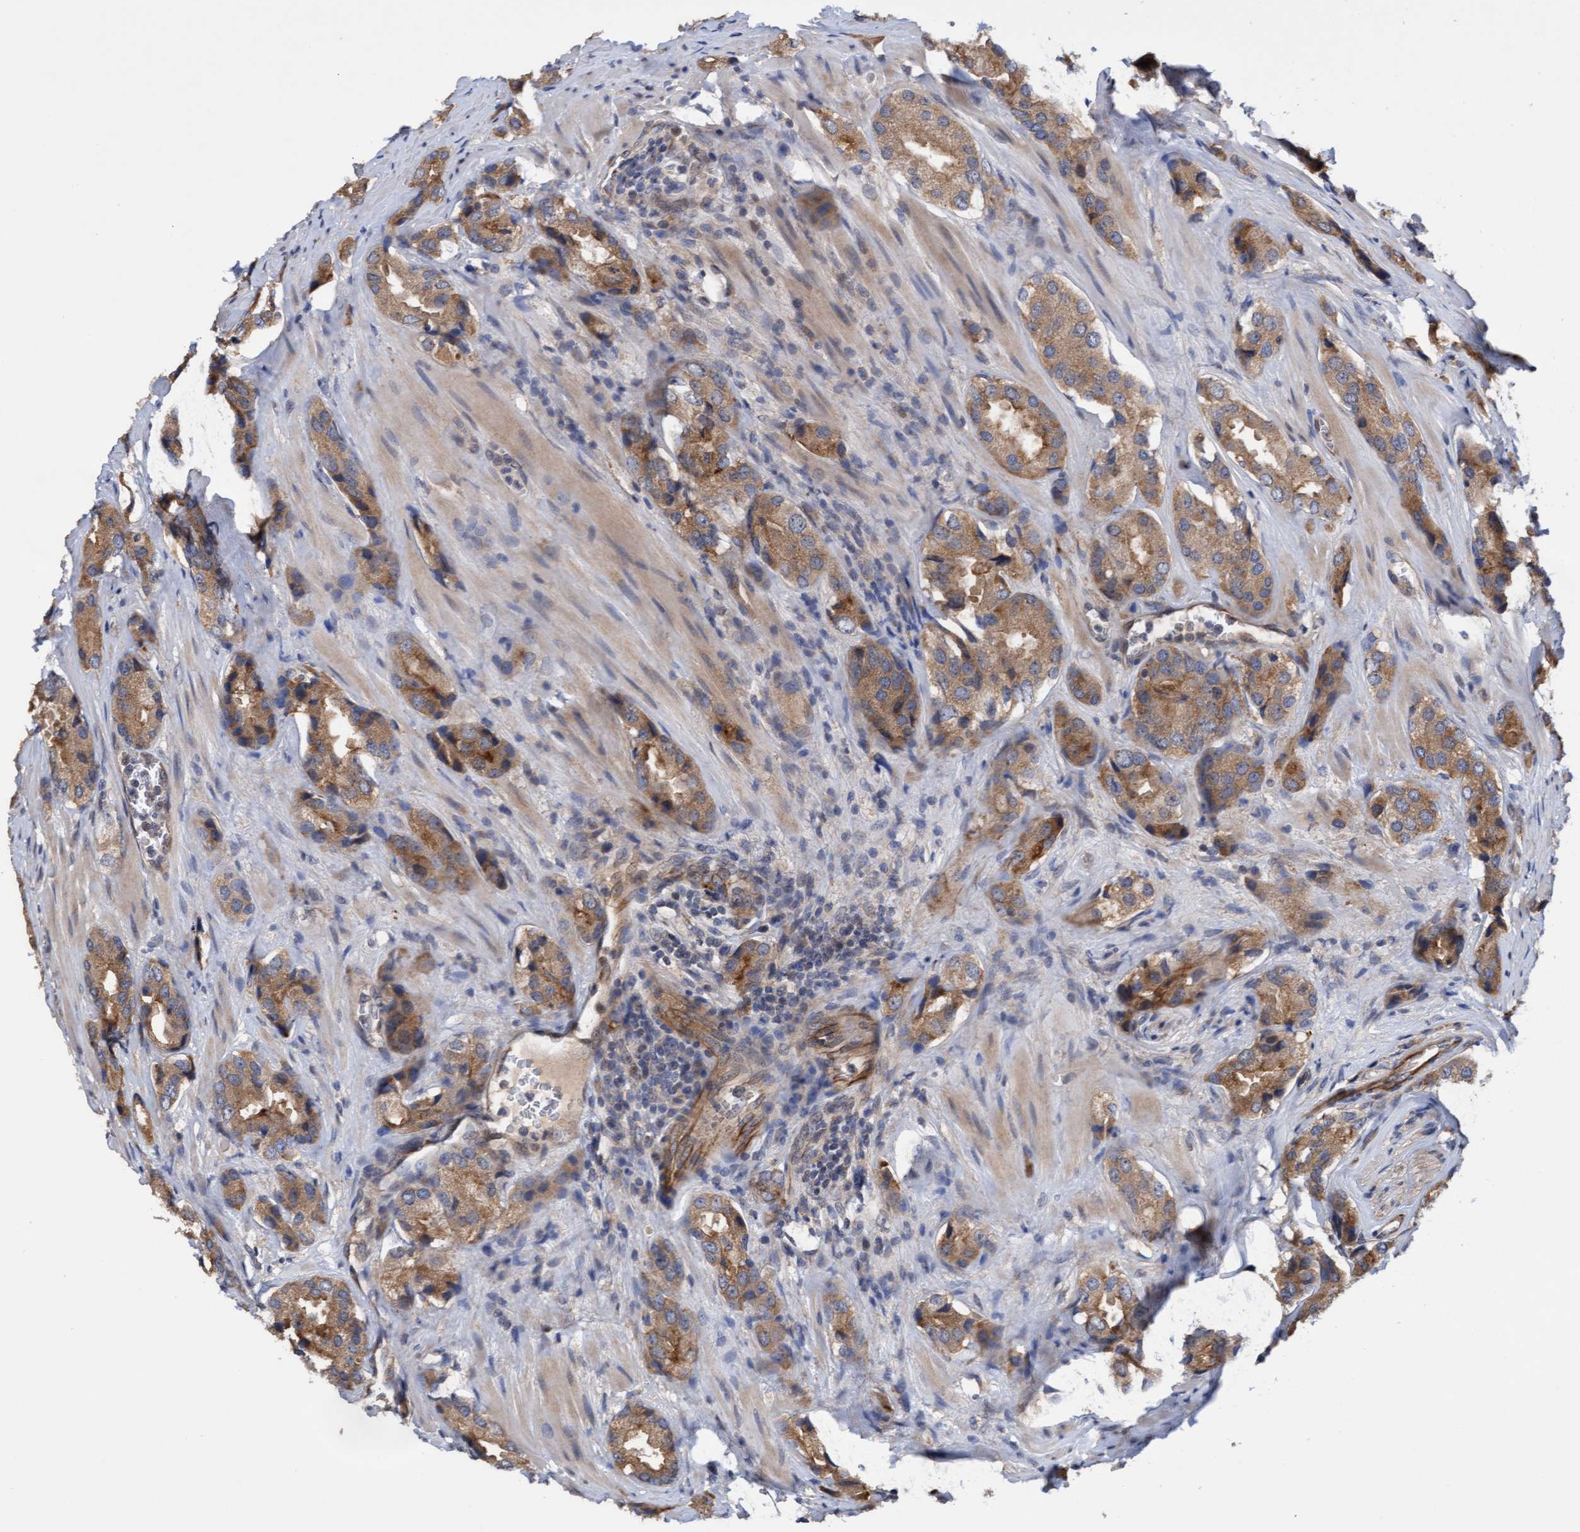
{"staining": {"intensity": "moderate", "quantity": ">75%", "location": "cytoplasmic/membranous"}, "tissue": "prostate cancer", "cell_type": "Tumor cells", "image_type": "cancer", "snomed": [{"axis": "morphology", "description": "Adenocarcinoma, High grade"}, {"axis": "topography", "description": "Prostate"}], "caption": "Tumor cells demonstrate medium levels of moderate cytoplasmic/membranous staining in approximately >75% of cells in human prostate cancer.", "gene": "ITFG1", "patient": {"sex": "male", "age": 63}}